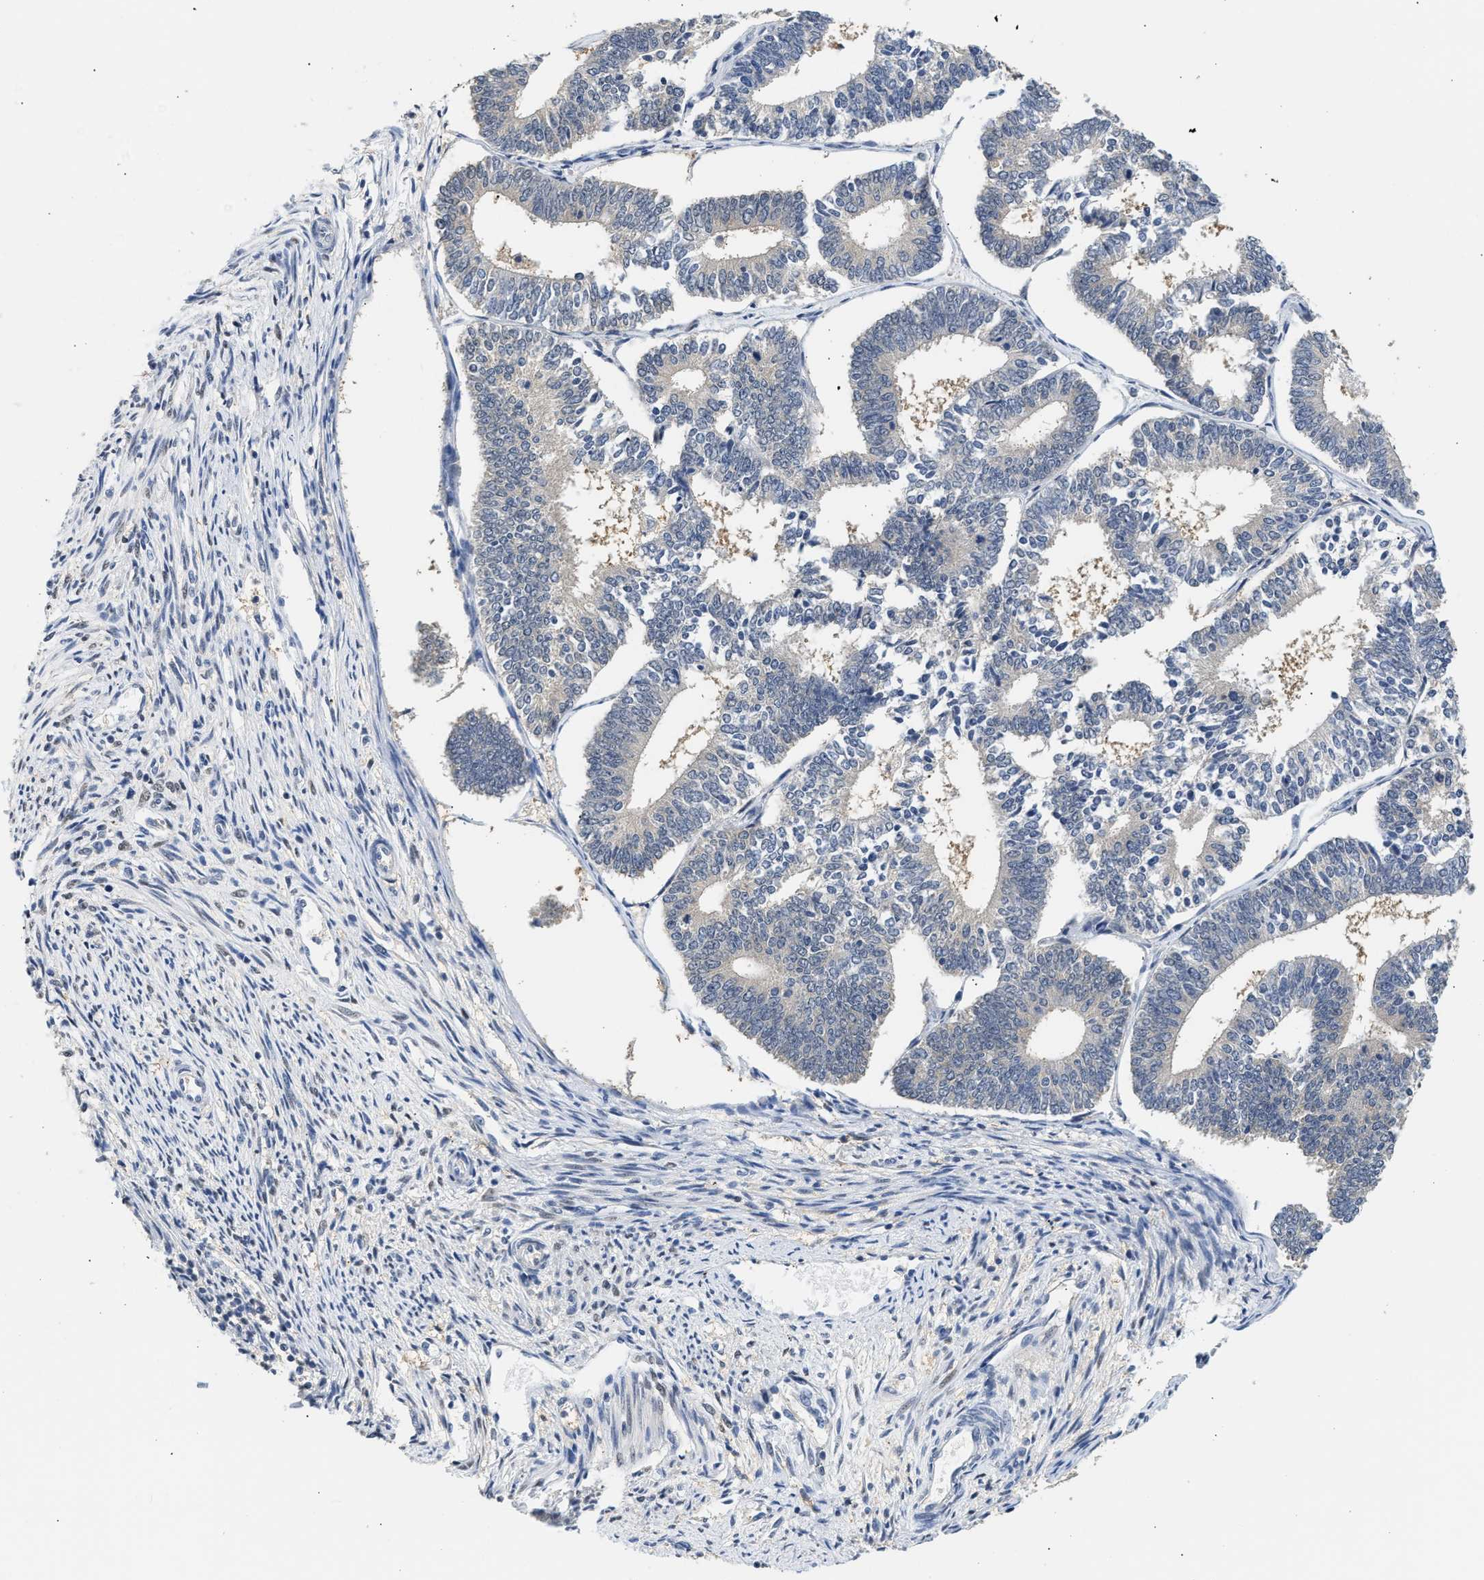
{"staining": {"intensity": "negative", "quantity": "none", "location": "none"}, "tissue": "endometrial cancer", "cell_type": "Tumor cells", "image_type": "cancer", "snomed": [{"axis": "morphology", "description": "Adenocarcinoma, NOS"}, {"axis": "topography", "description": "Endometrium"}], "caption": "DAB immunohistochemical staining of human adenocarcinoma (endometrial) reveals no significant staining in tumor cells.", "gene": "PPM1L", "patient": {"sex": "female", "age": 70}}